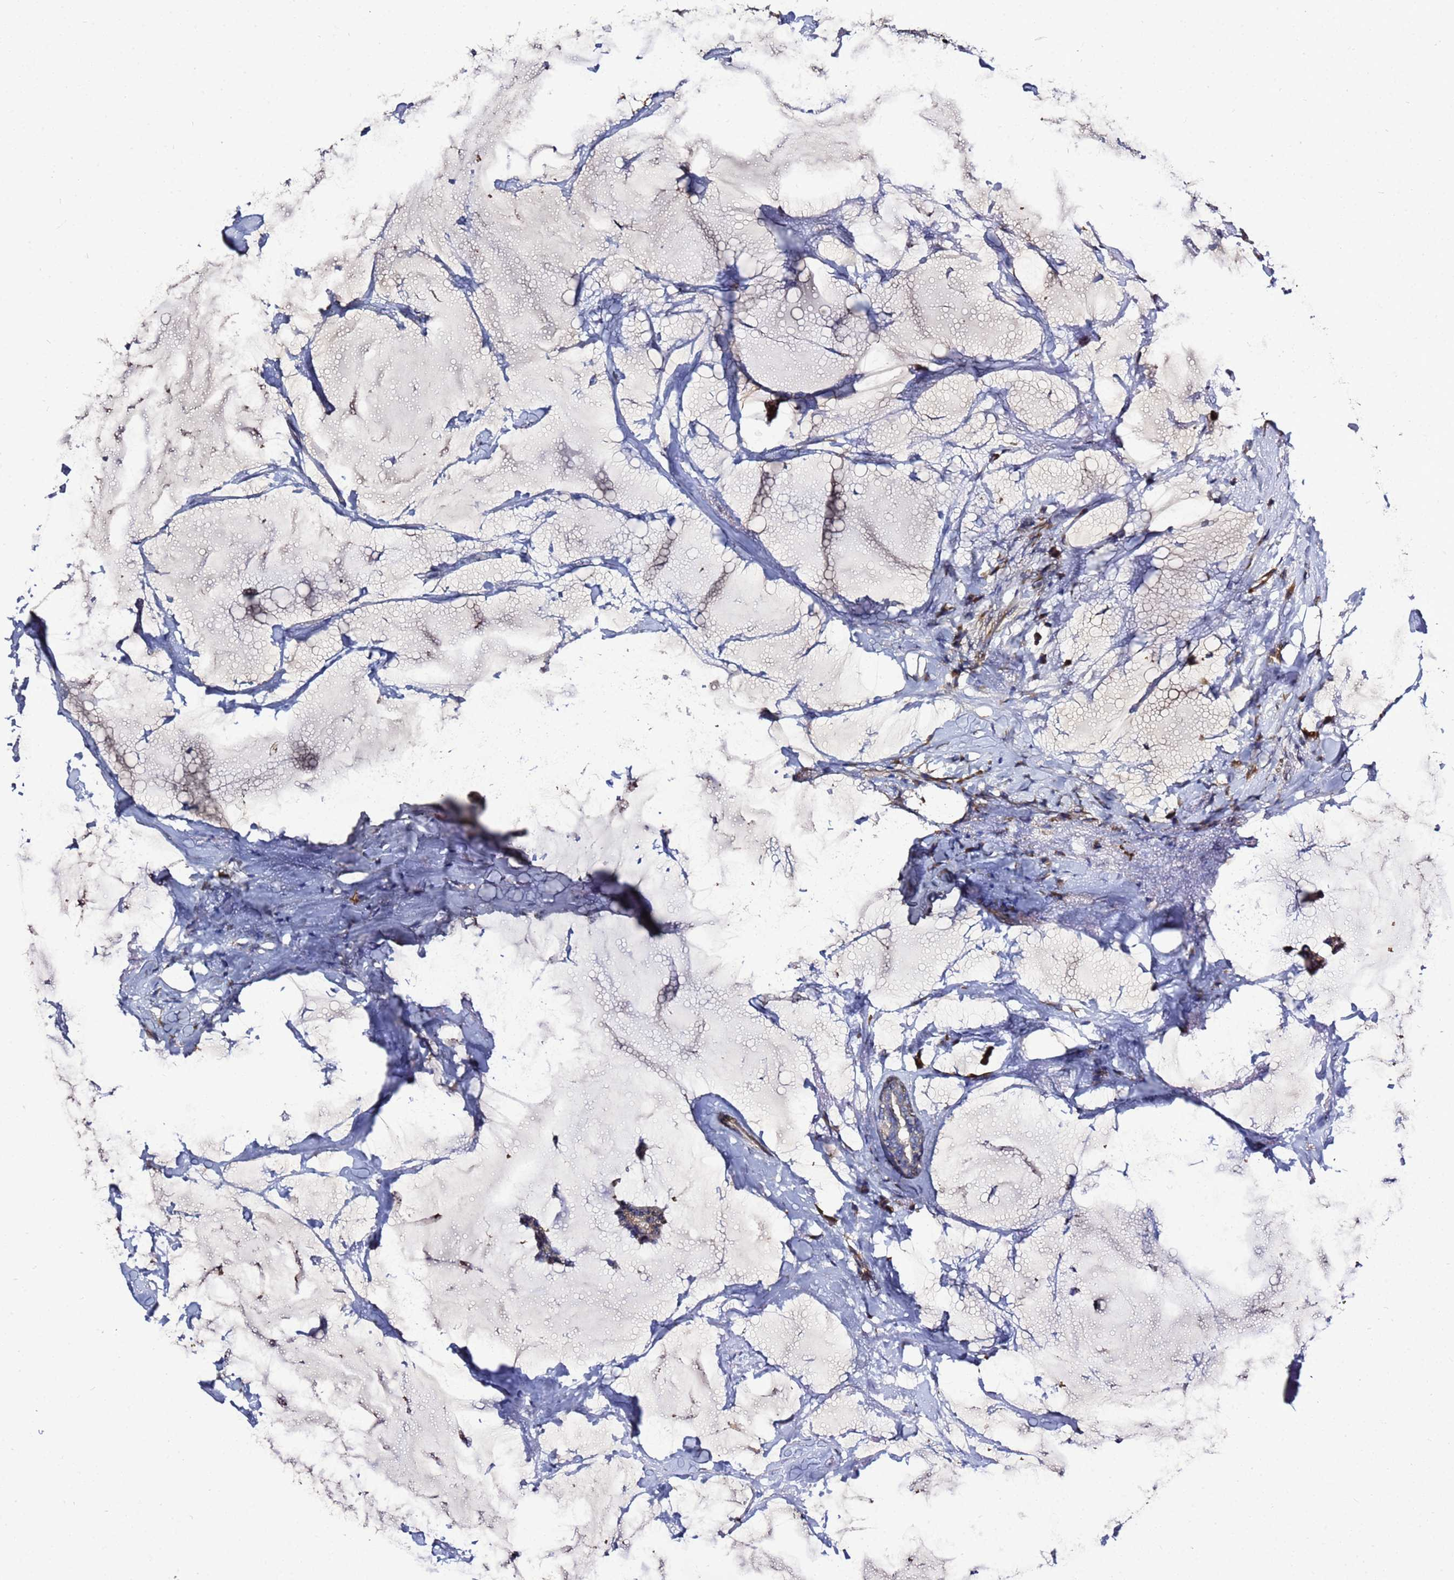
{"staining": {"intensity": "negative", "quantity": "none", "location": "none"}, "tissue": "breast cancer", "cell_type": "Tumor cells", "image_type": "cancer", "snomed": [{"axis": "morphology", "description": "Duct carcinoma"}, {"axis": "topography", "description": "Breast"}], "caption": "High power microscopy histopathology image of an immunohistochemistry image of infiltrating ductal carcinoma (breast), revealing no significant positivity in tumor cells.", "gene": "NOL8", "patient": {"sex": "female", "age": 93}}